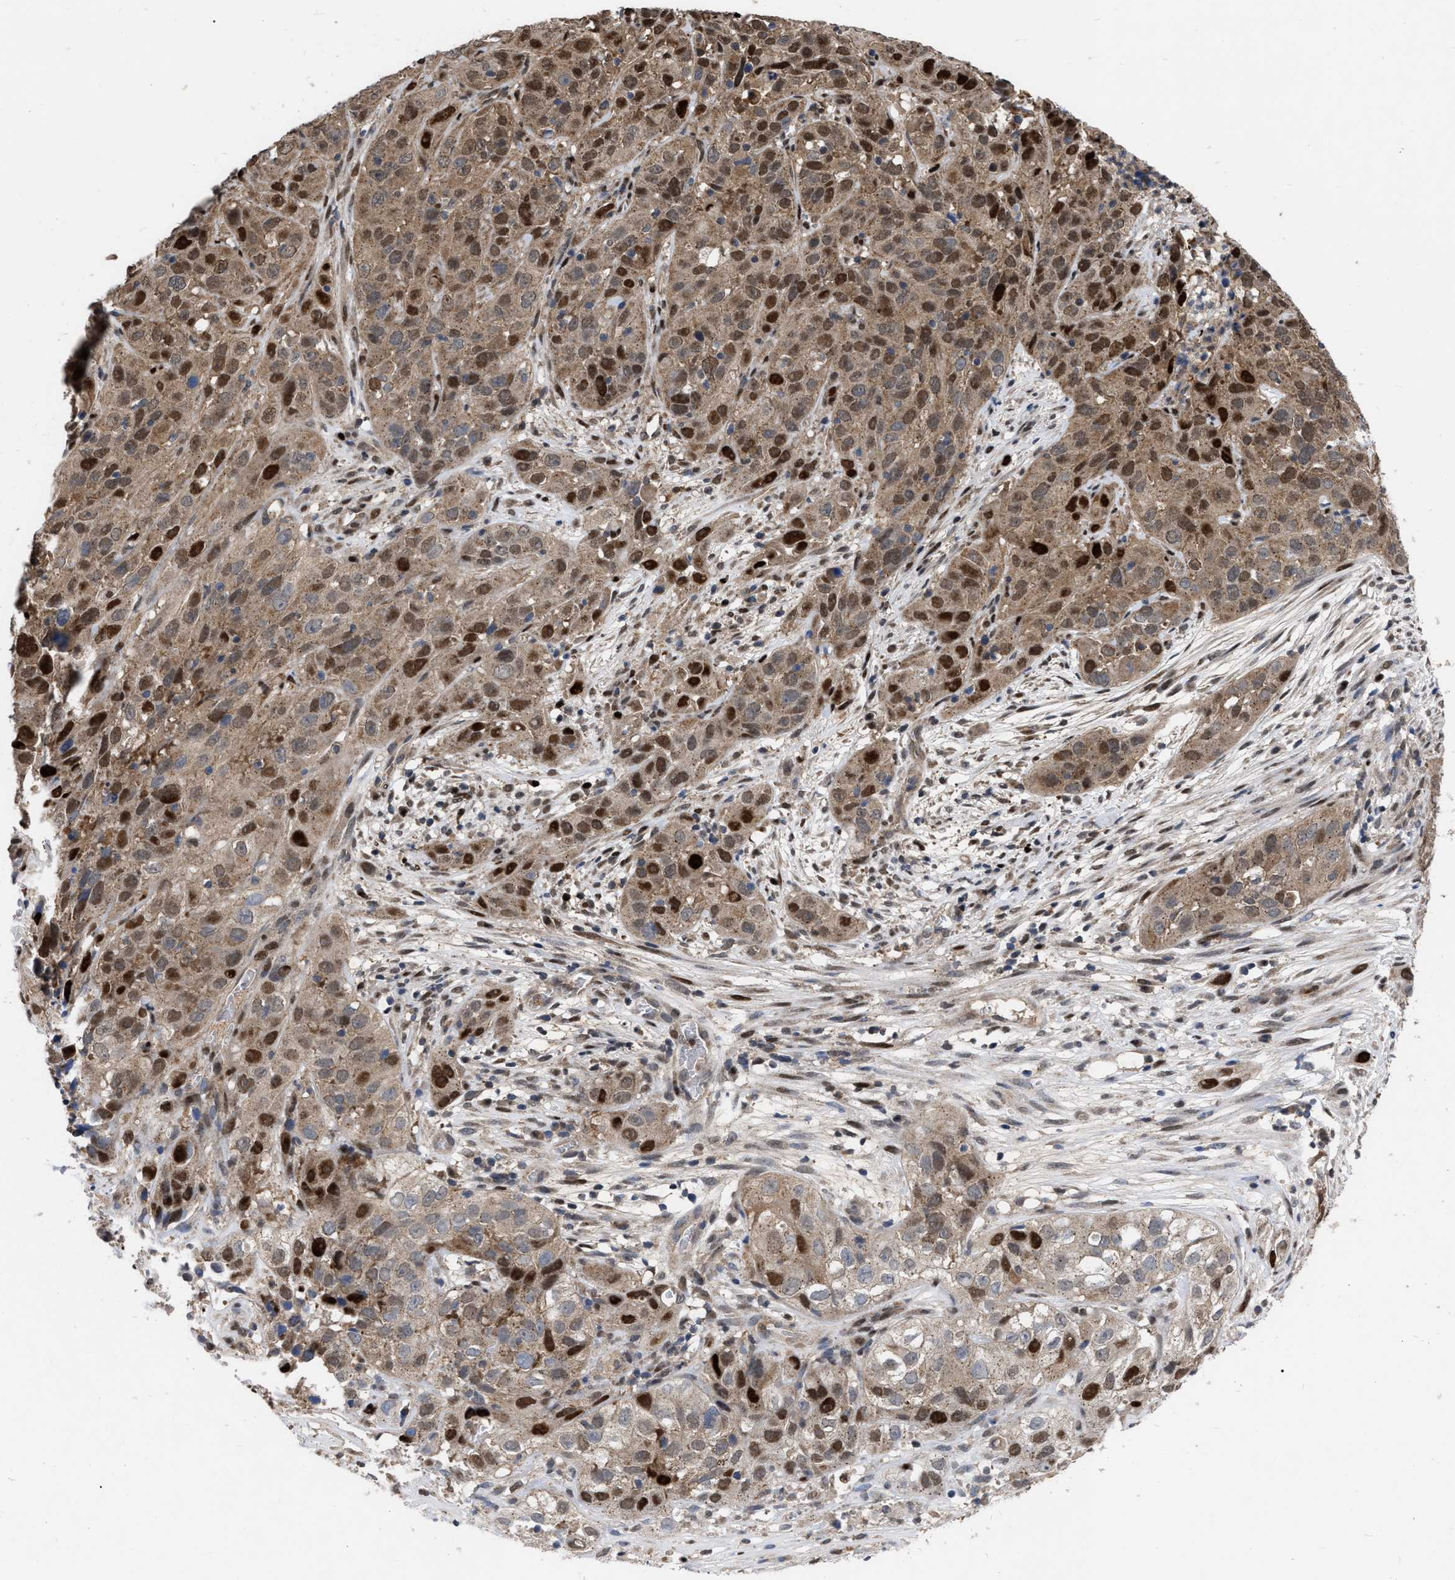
{"staining": {"intensity": "strong", "quantity": "25%-75%", "location": "cytoplasmic/membranous,nuclear"}, "tissue": "cervical cancer", "cell_type": "Tumor cells", "image_type": "cancer", "snomed": [{"axis": "morphology", "description": "Squamous cell carcinoma, NOS"}, {"axis": "topography", "description": "Cervix"}], "caption": "Tumor cells reveal high levels of strong cytoplasmic/membranous and nuclear positivity in approximately 25%-75% of cells in human cervical cancer (squamous cell carcinoma).", "gene": "MDM4", "patient": {"sex": "female", "age": 32}}